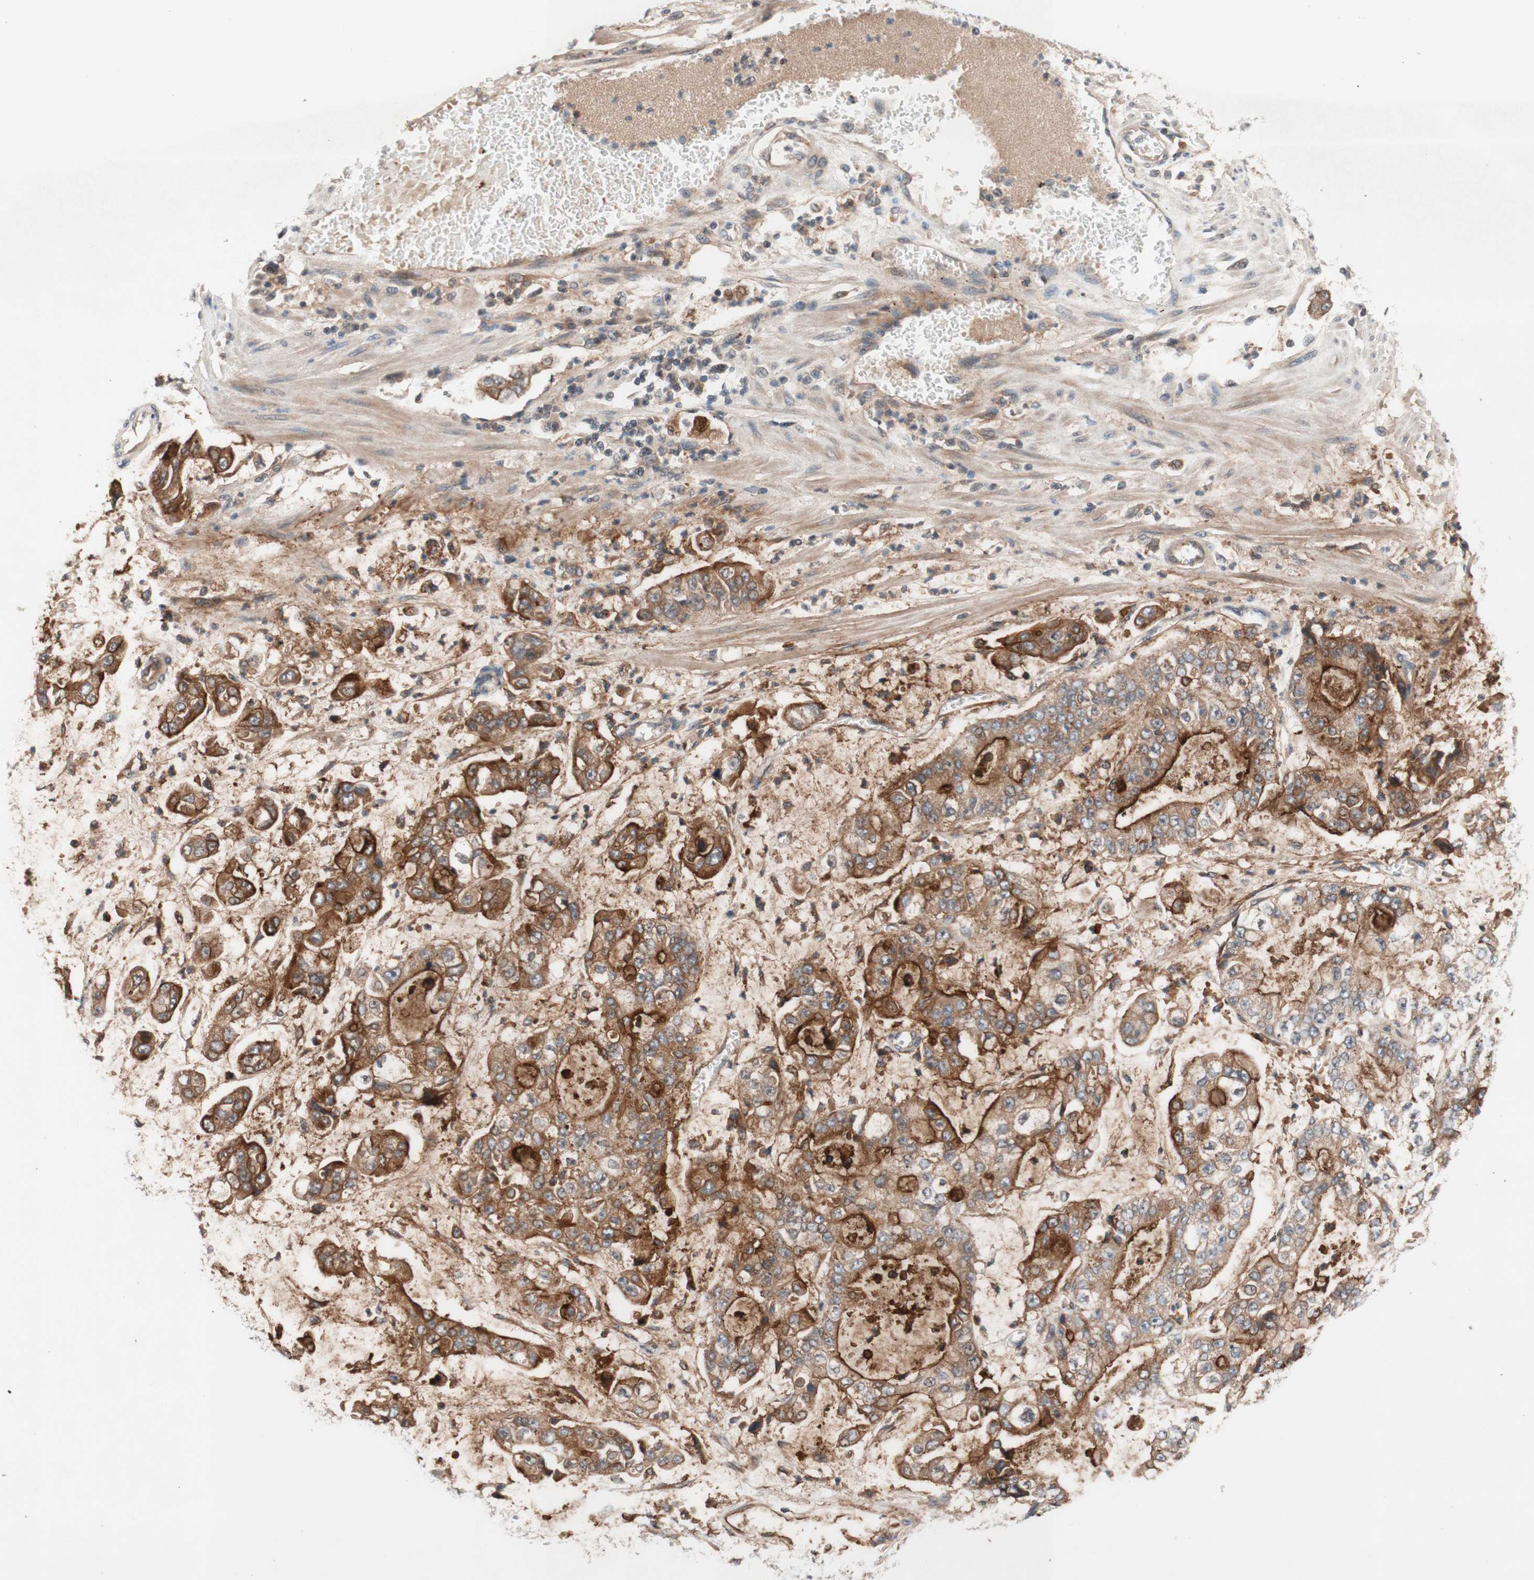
{"staining": {"intensity": "strong", "quantity": ">75%", "location": "cytoplasmic/membranous"}, "tissue": "stomach cancer", "cell_type": "Tumor cells", "image_type": "cancer", "snomed": [{"axis": "morphology", "description": "Adenocarcinoma, NOS"}, {"axis": "topography", "description": "Stomach"}], "caption": "Stomach cancer stained with a brown dye reveals strong cytoplasmic/membranous positive expression in approximately >75% of tumor cells.", "gene": "CD55", "patient": {"sex": "male", "age": 76}}